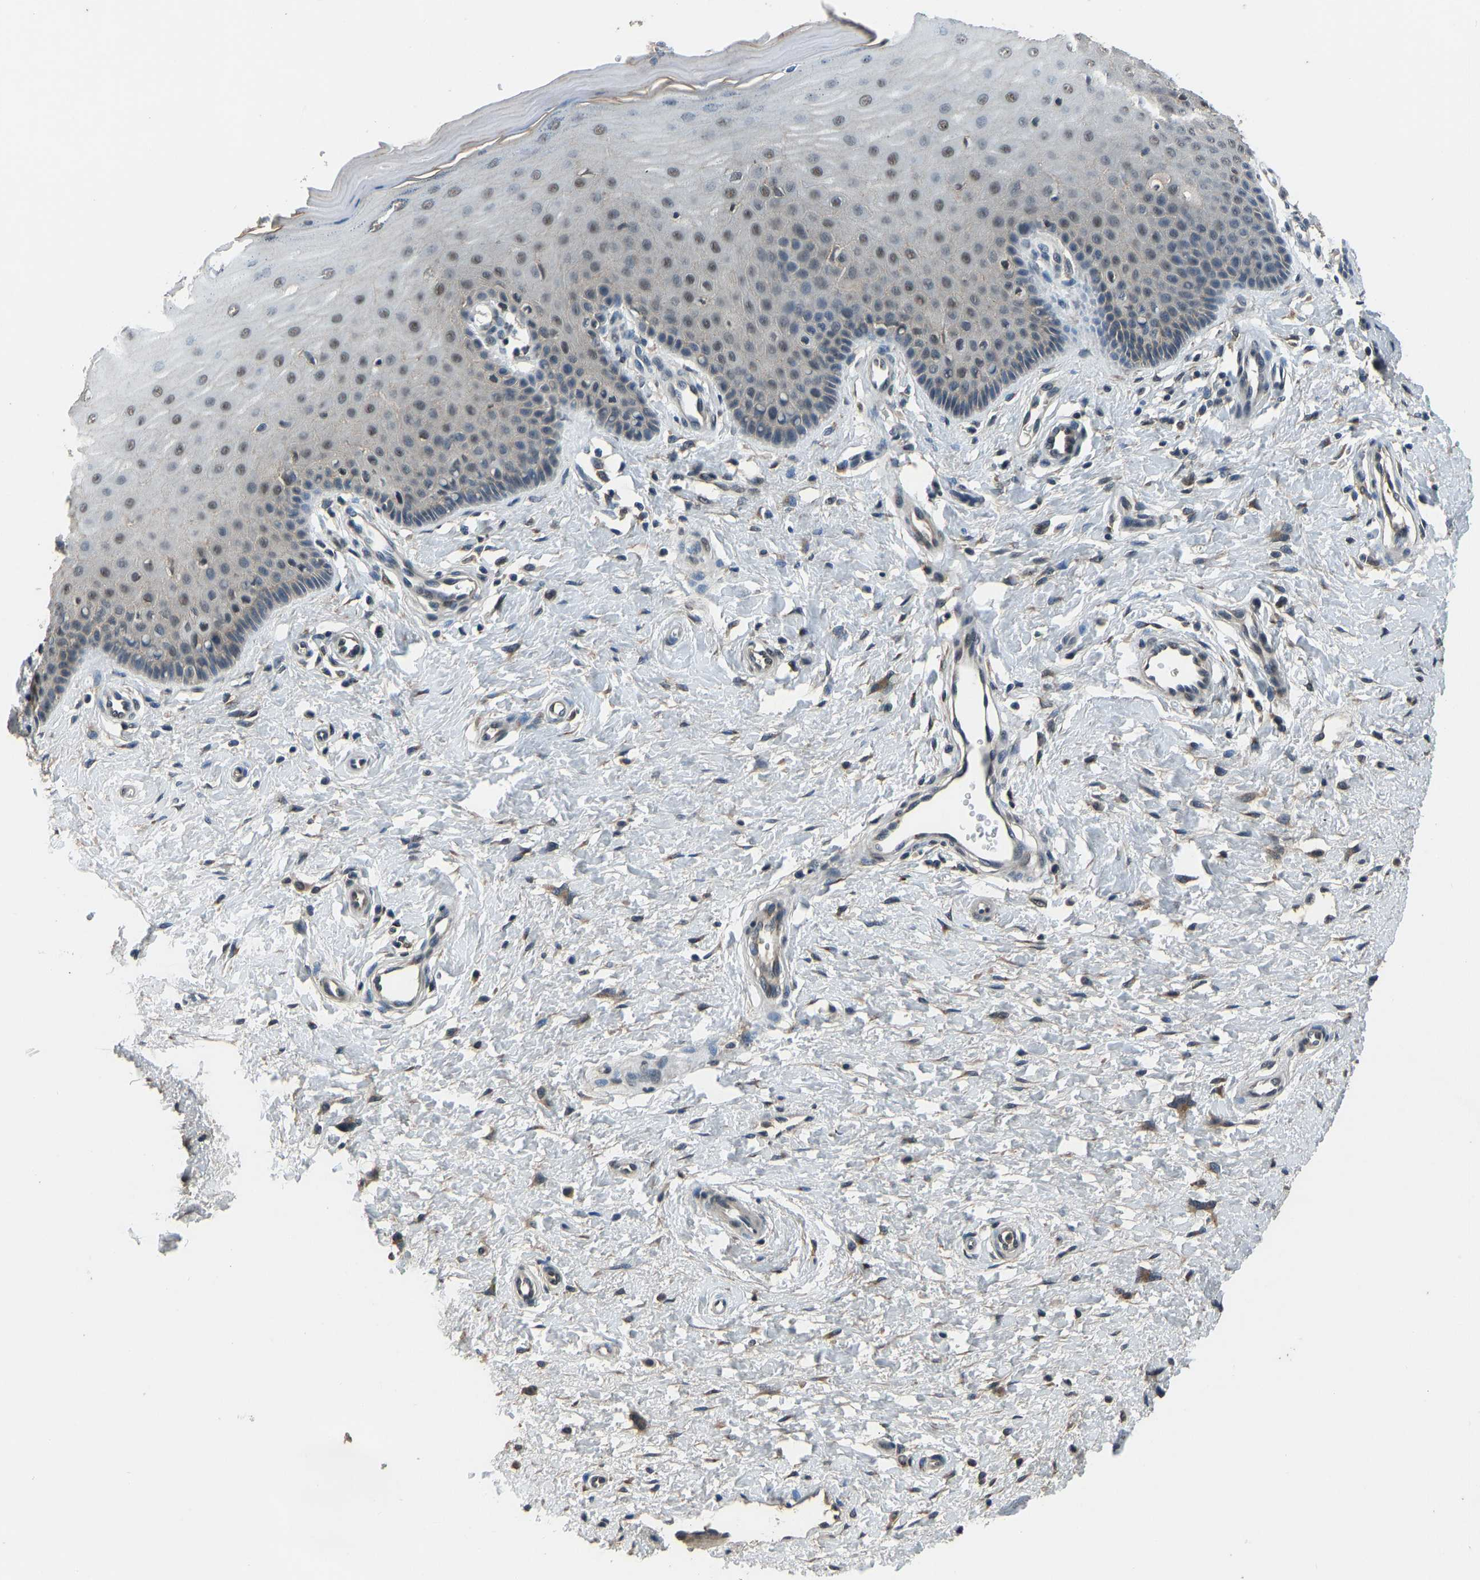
{"staining": {"intensity": "weak", "quantity": "25%-75%", "location": "cytoplasmic/membranous,nuclear"}, "tissue": "cervix", "cell_type": "Glandular cells", "image_type": "normal", "snomed": [{"axis": "morphology", "description": "Normal tissue, NOS"}, {"axis": "topography", "description": "Cervix"}], "caption": "Immunohistochemical staining of unremarkable cervix demonstrates low levels of weak cytoplasmic/membranous,nuclear positivity in approximately 25%-75% of glandular cells. The staining was performed using DAB (3,3'-diaminobenzidine) to visualize the protein expression in brown, while the nuclei were stained in blue with hematoxylin (Magnification: 20x).", "gene": "TOX4", "patient": {"sex": "female", "age": 55}}